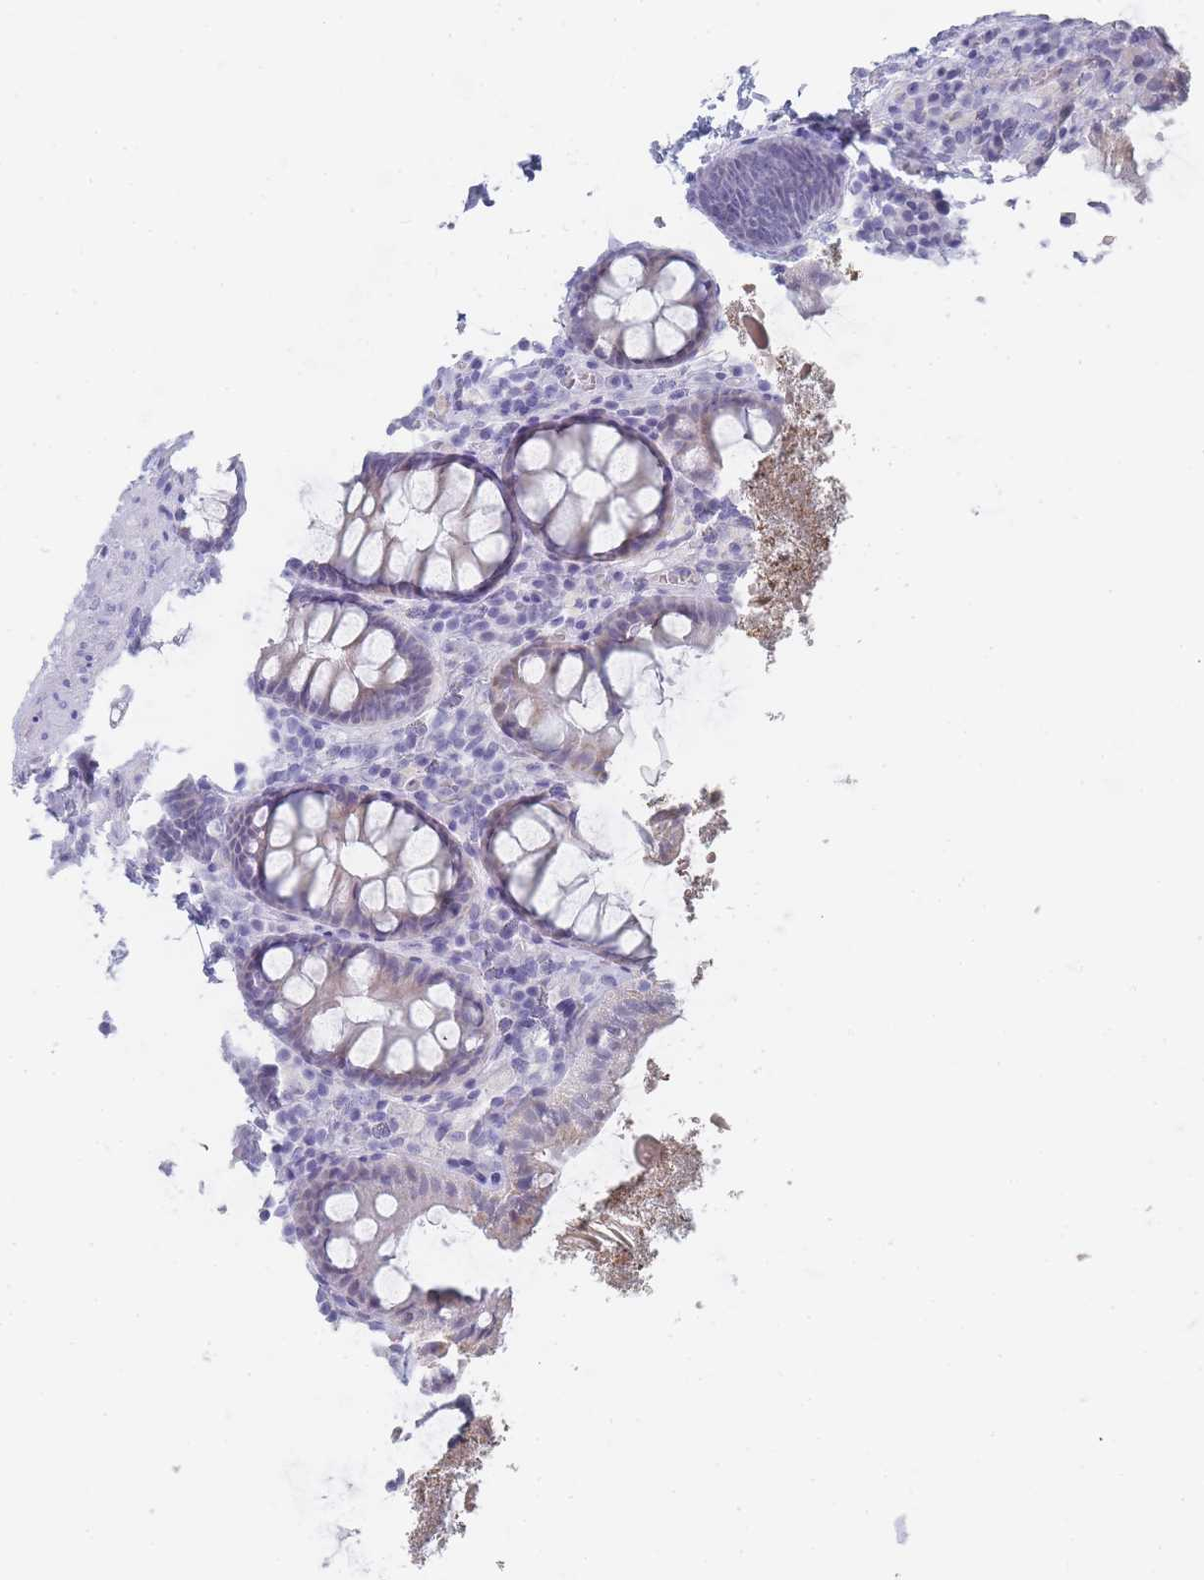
{"staining": {"intensity": "negative", "quantity": "none", "location": "none"}, "tissue": "colon", "cell_type": "Endothelial cells", "image_type": "normal", "snomed": [{"axis": "morphology", "description": "Normal tissue, NOS"}, {"axis": "topography", "description": "Colon"}], "caption": "Immunohistochemistry (IHC) of normal human colon shows no expression in endothelial cells.", "gene": "IMPG1", "patient": {"sex": "male", "age": 84}}